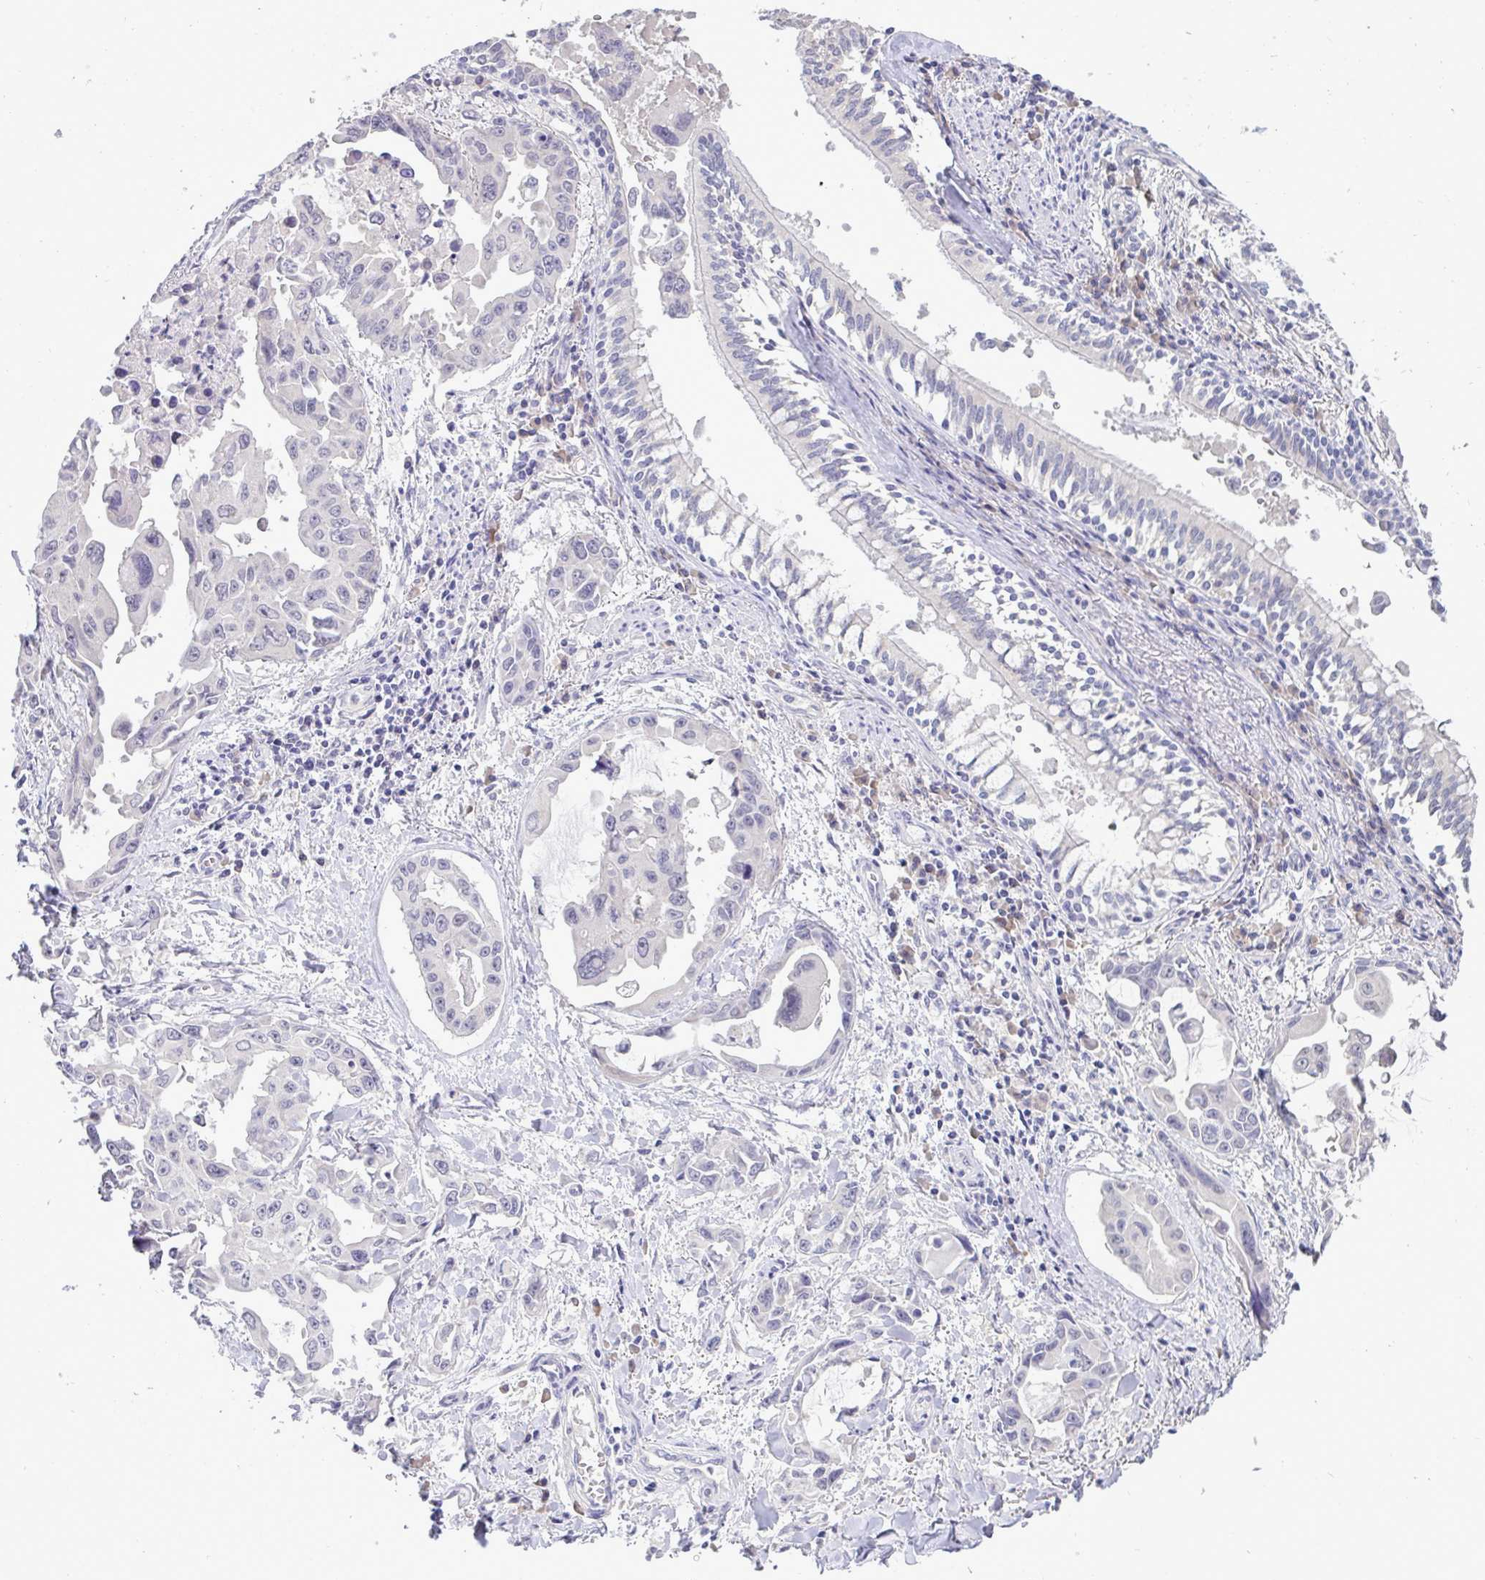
{"staining": {"intensity": "negative", "quantity": "none", "location": "none"}, "tissue": "lung cancer", "cell_type": "Tumor cells", "image_type": "cancer", "snomed": [{"axis": "morphology", "description": "Adenocarcinoma, NOS"}, {"axis": "topography", "description": "Lung"}], "caption": "Lung adenocarcinoma stained for a protein using immunohistochemistry (IHC) displays no expression tumor cells.", "gene": "TMEM41A", "patient": {"sex": "male", "age": 64}}